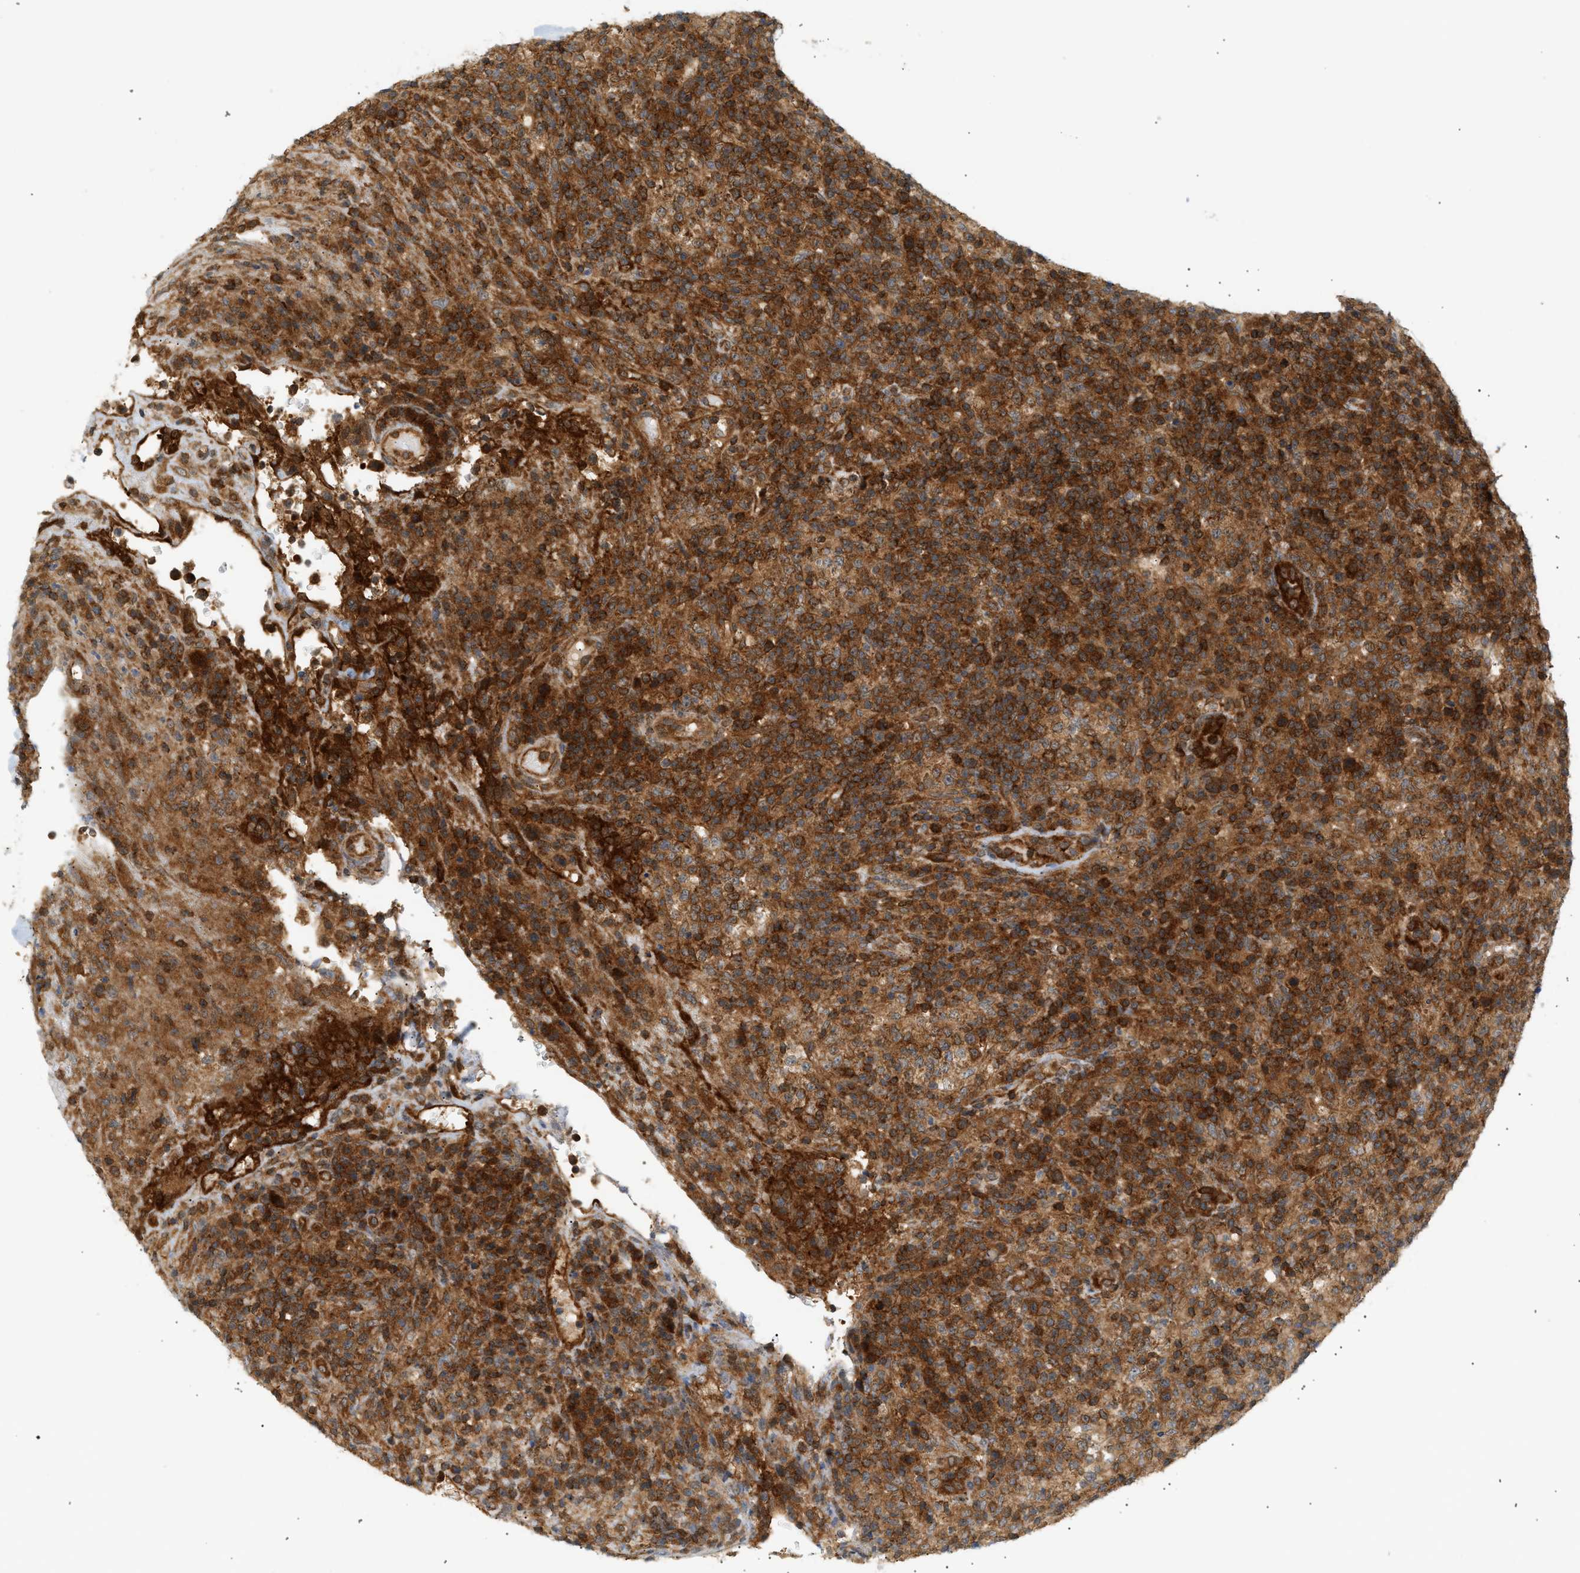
{"staining": {"intensity": "strong", "quantity": ">75%", "location": "cytoplasmic/membranous"}, "tissue": "lymphoma", "cell_type": "Tumor cells", "image_type": "cancer", "snomed": [{"axis": "morphology", "description": "Malignant lymphoma, non-Hodgkin's type, High grade"}, {"axis": "topography", "description": "Lymph node"}], "caption": "A photomicrograph of lymphoma stained for a protein displays strong cytoplasmic/membranous brown staining in tumor cells.", "gene": "SHC1", "patient": {"sex": "female", "age": 76}}